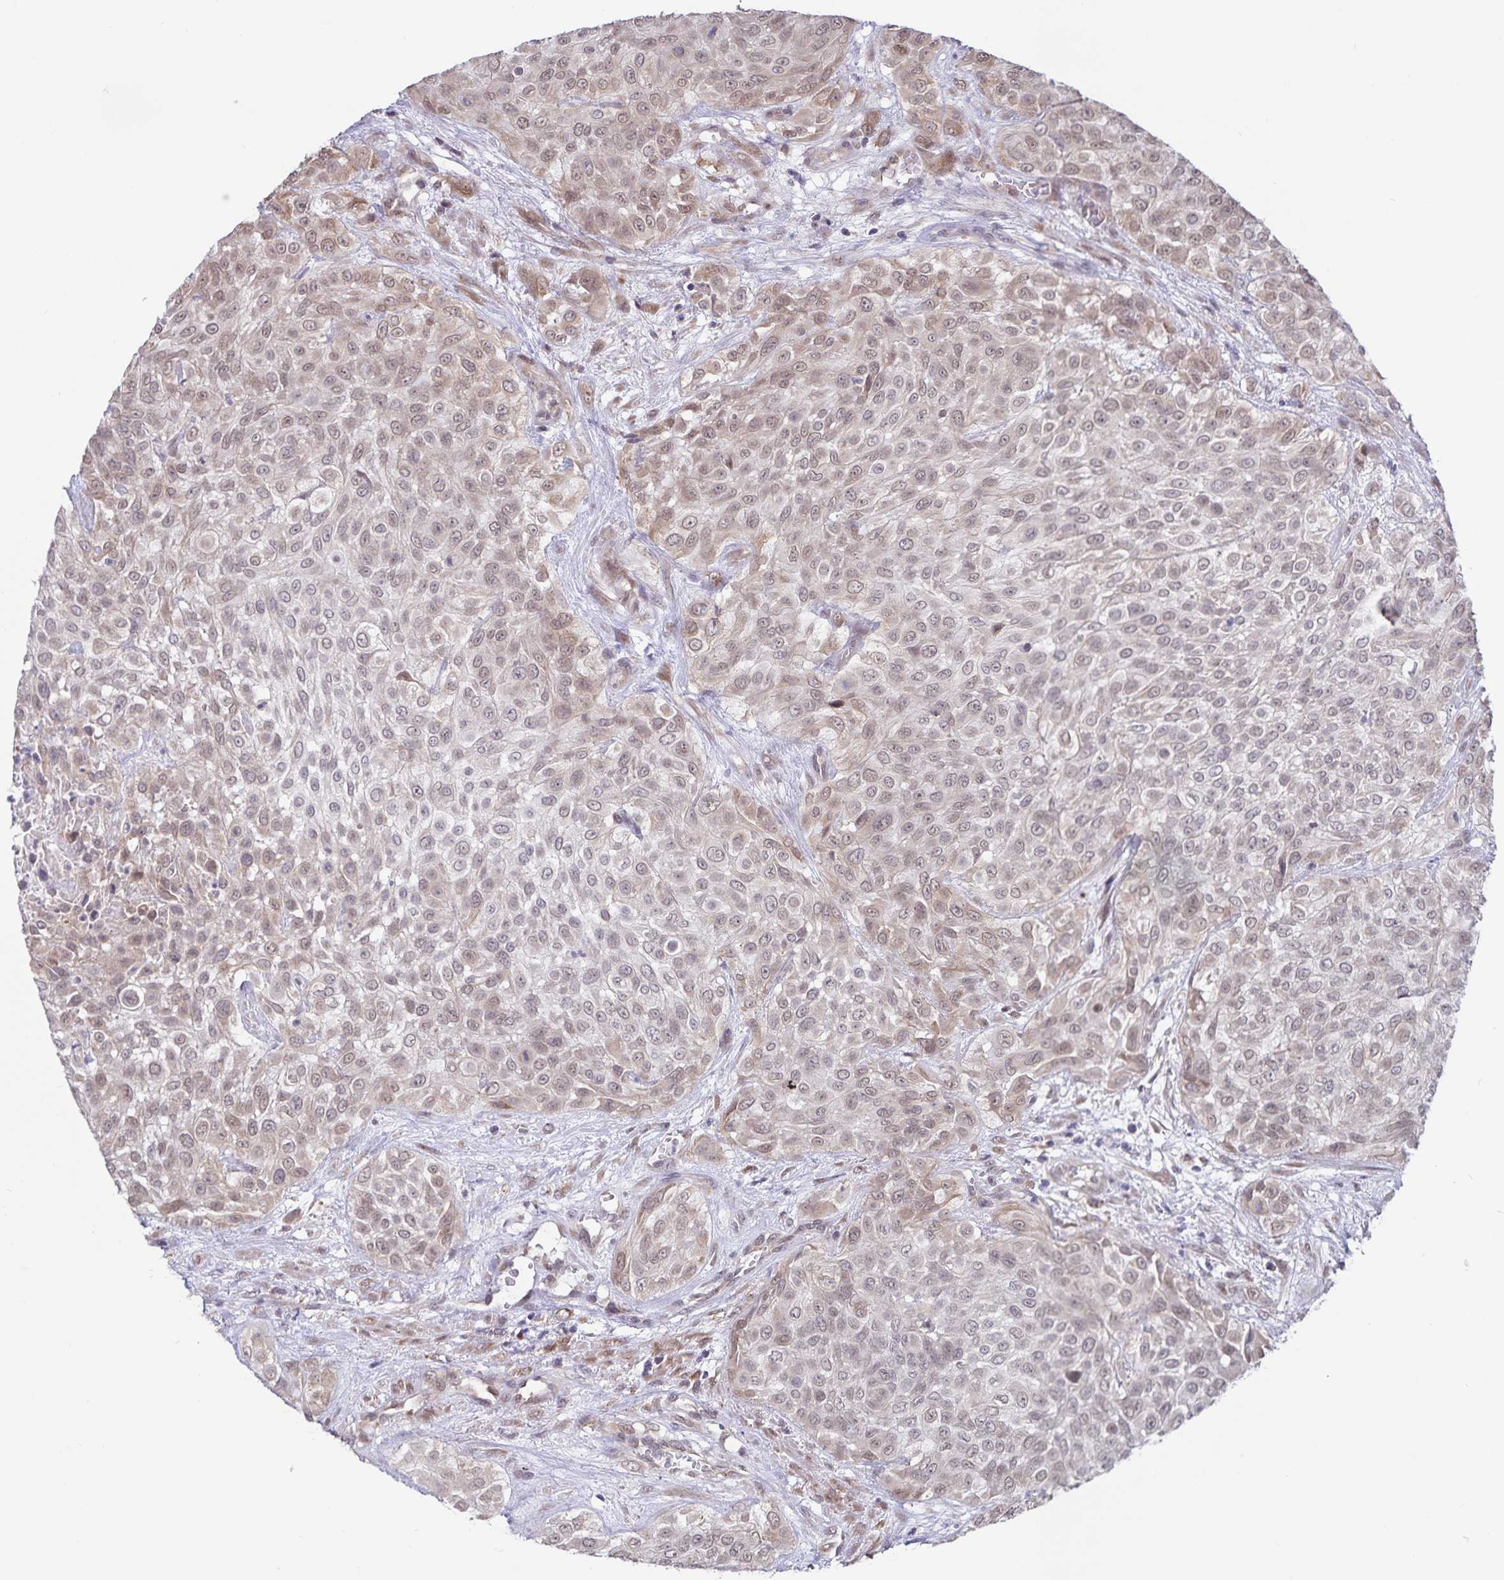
{"staining": {"intensity": "moderate", "quantity": ">75%", "location": "cytoplasmic/membranous"}, "tissue": "urothelial cancer", "cell_type": "Tumor cells", "image_type": "cancer", "snomed": [{"axis": "morphology", "description": "Urothelial carcinoma, High grade"}, {"axis": "topography", "description": "Urinary bladder"}], "caption": "Immunohistochemistry (IHC) micrograph of high-grade urothelial carcinoma stained for a protein (brown), which shows medium levels of moderate cytoplasmic/membranous expression in about >75% of tumor cells.", "gene": "ATP2A2", "patient": {"sex": "male", "age": 57}}